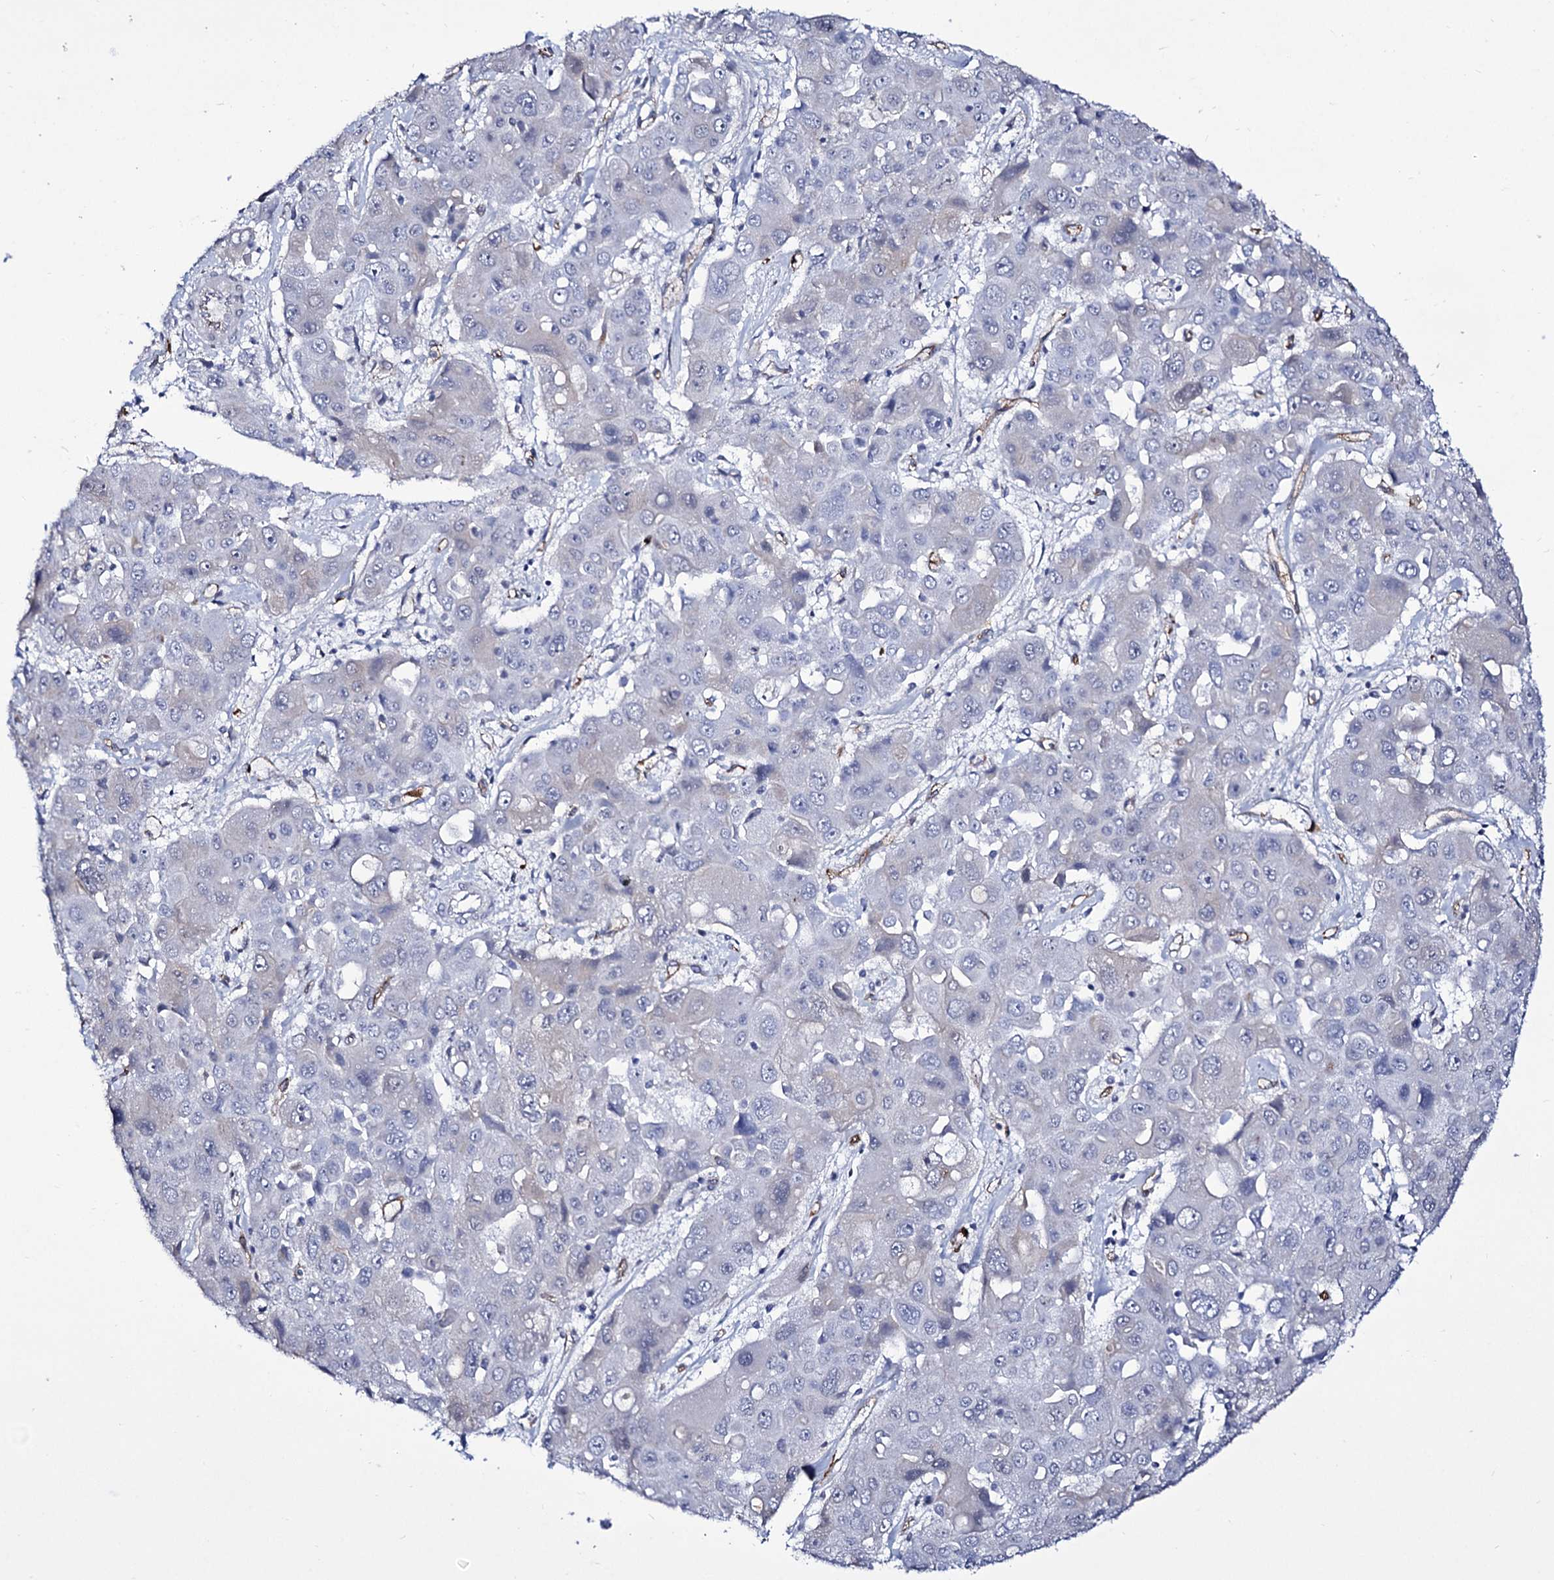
{"staining": {"intensity": "negative", "quantity": "none", "location": "none"}, "tissue": "liver cancer", "cell_type": "Tumor cells", "image_type": "cancer", "snomed": [{"axis": "morphology", "description": "Cholangiocarcinoma"}, {"axis": "topography", "description": "Liver"}], "caption": "Liver cholangiocarcinoma was stained to show a protein in brown. There is no significant expression in tumor cells. The staining is performed using DAB brown chromogen with nuclei counter-stained in using hematoxylin.", "gene": "ZC3H12C", "patient": {"sex": "male", "age": 67}}